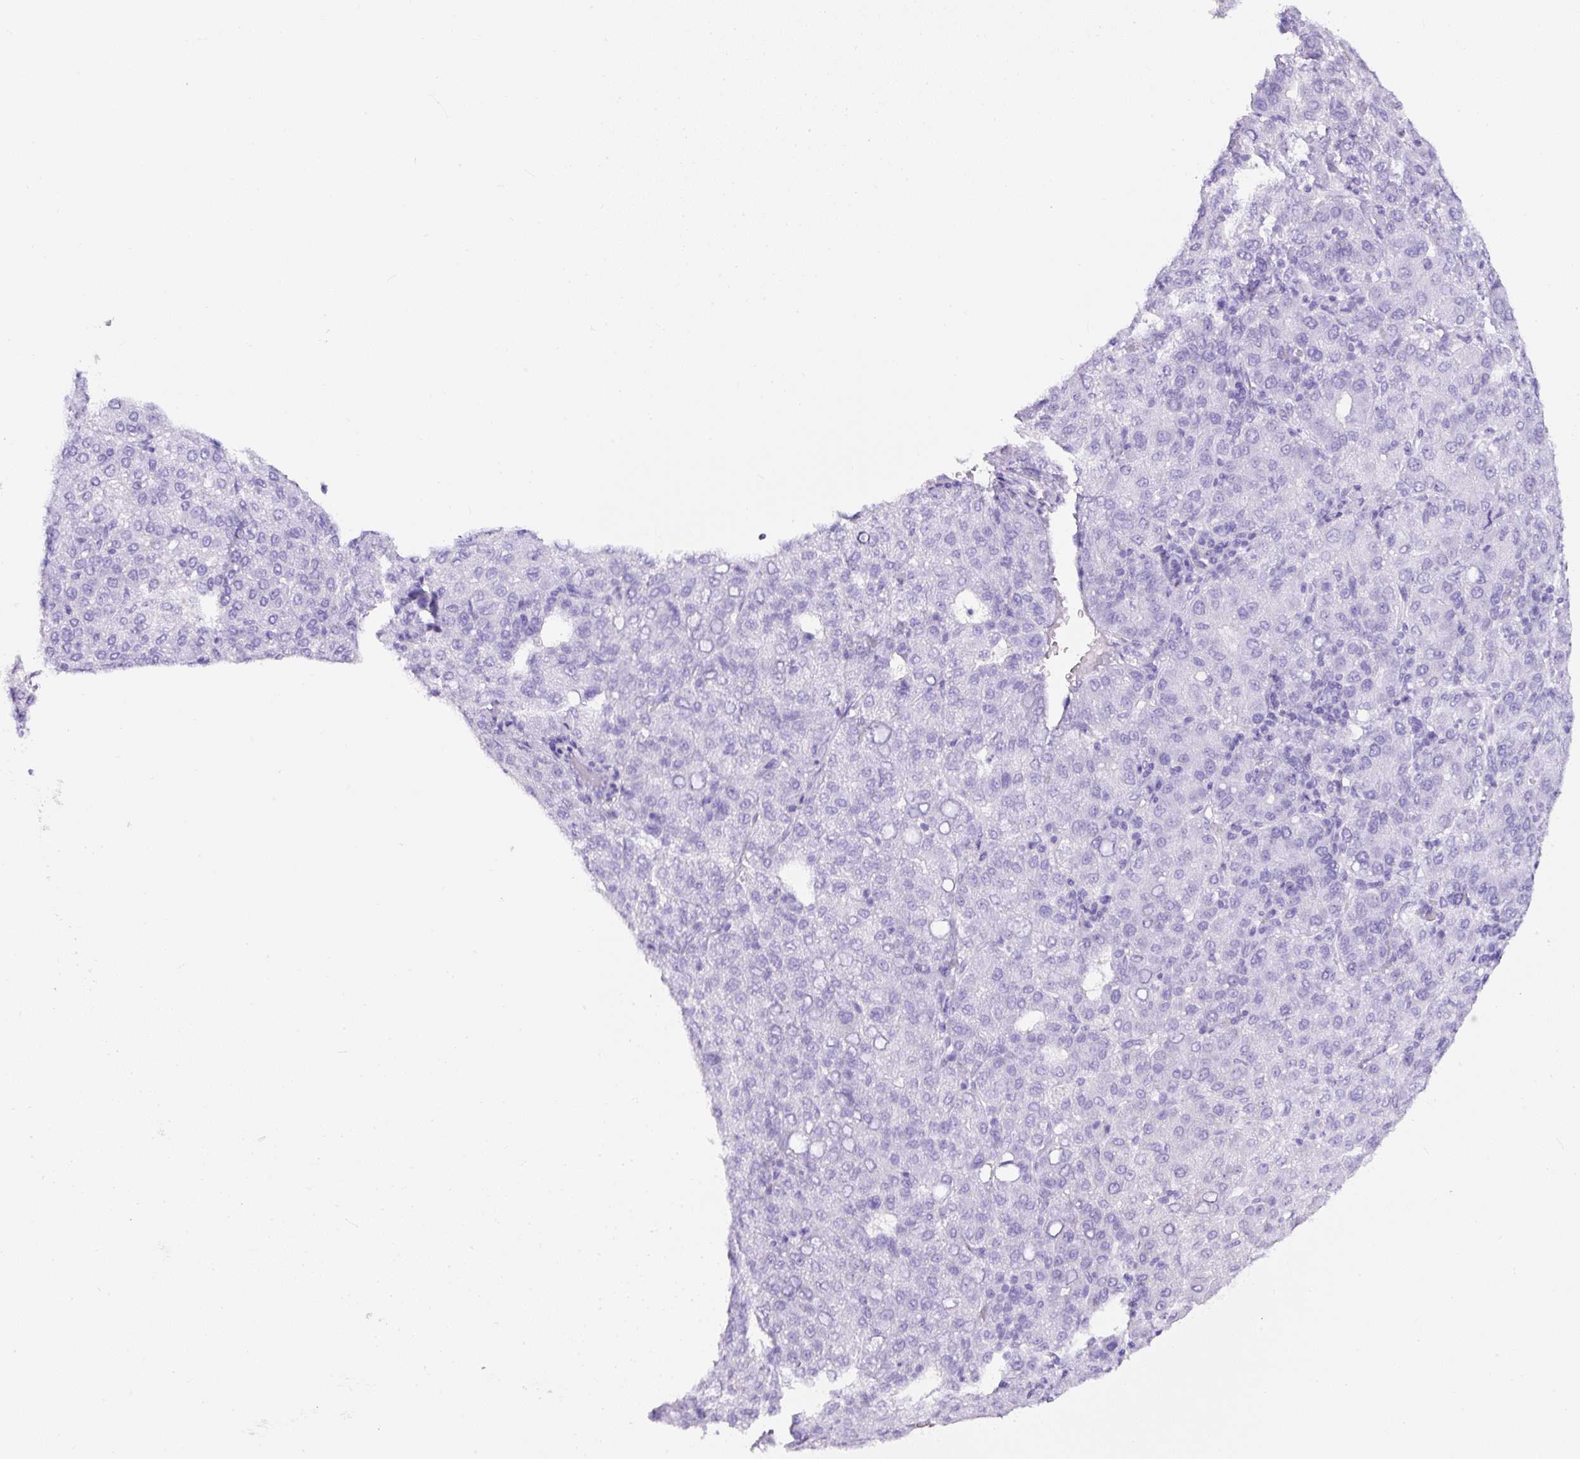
{"staining": {"intensity": "negative", "quantity": "none", "location": "none"}, "tissue": "liver cancer", "cell_type": "Tumor cells", "image_type": "cancer", "snomed": [{"axis": "morphology", "description": "Carcinoma, Hepatocellular, NOS"}, {"axis": "topography", "description": "Liver"}], "caption": "Immunohistochemistry of human liver cancer shows no expression in tumor cells.", "gene": "TMEM200B", "patient": {"sex": "male", "age": 65}}